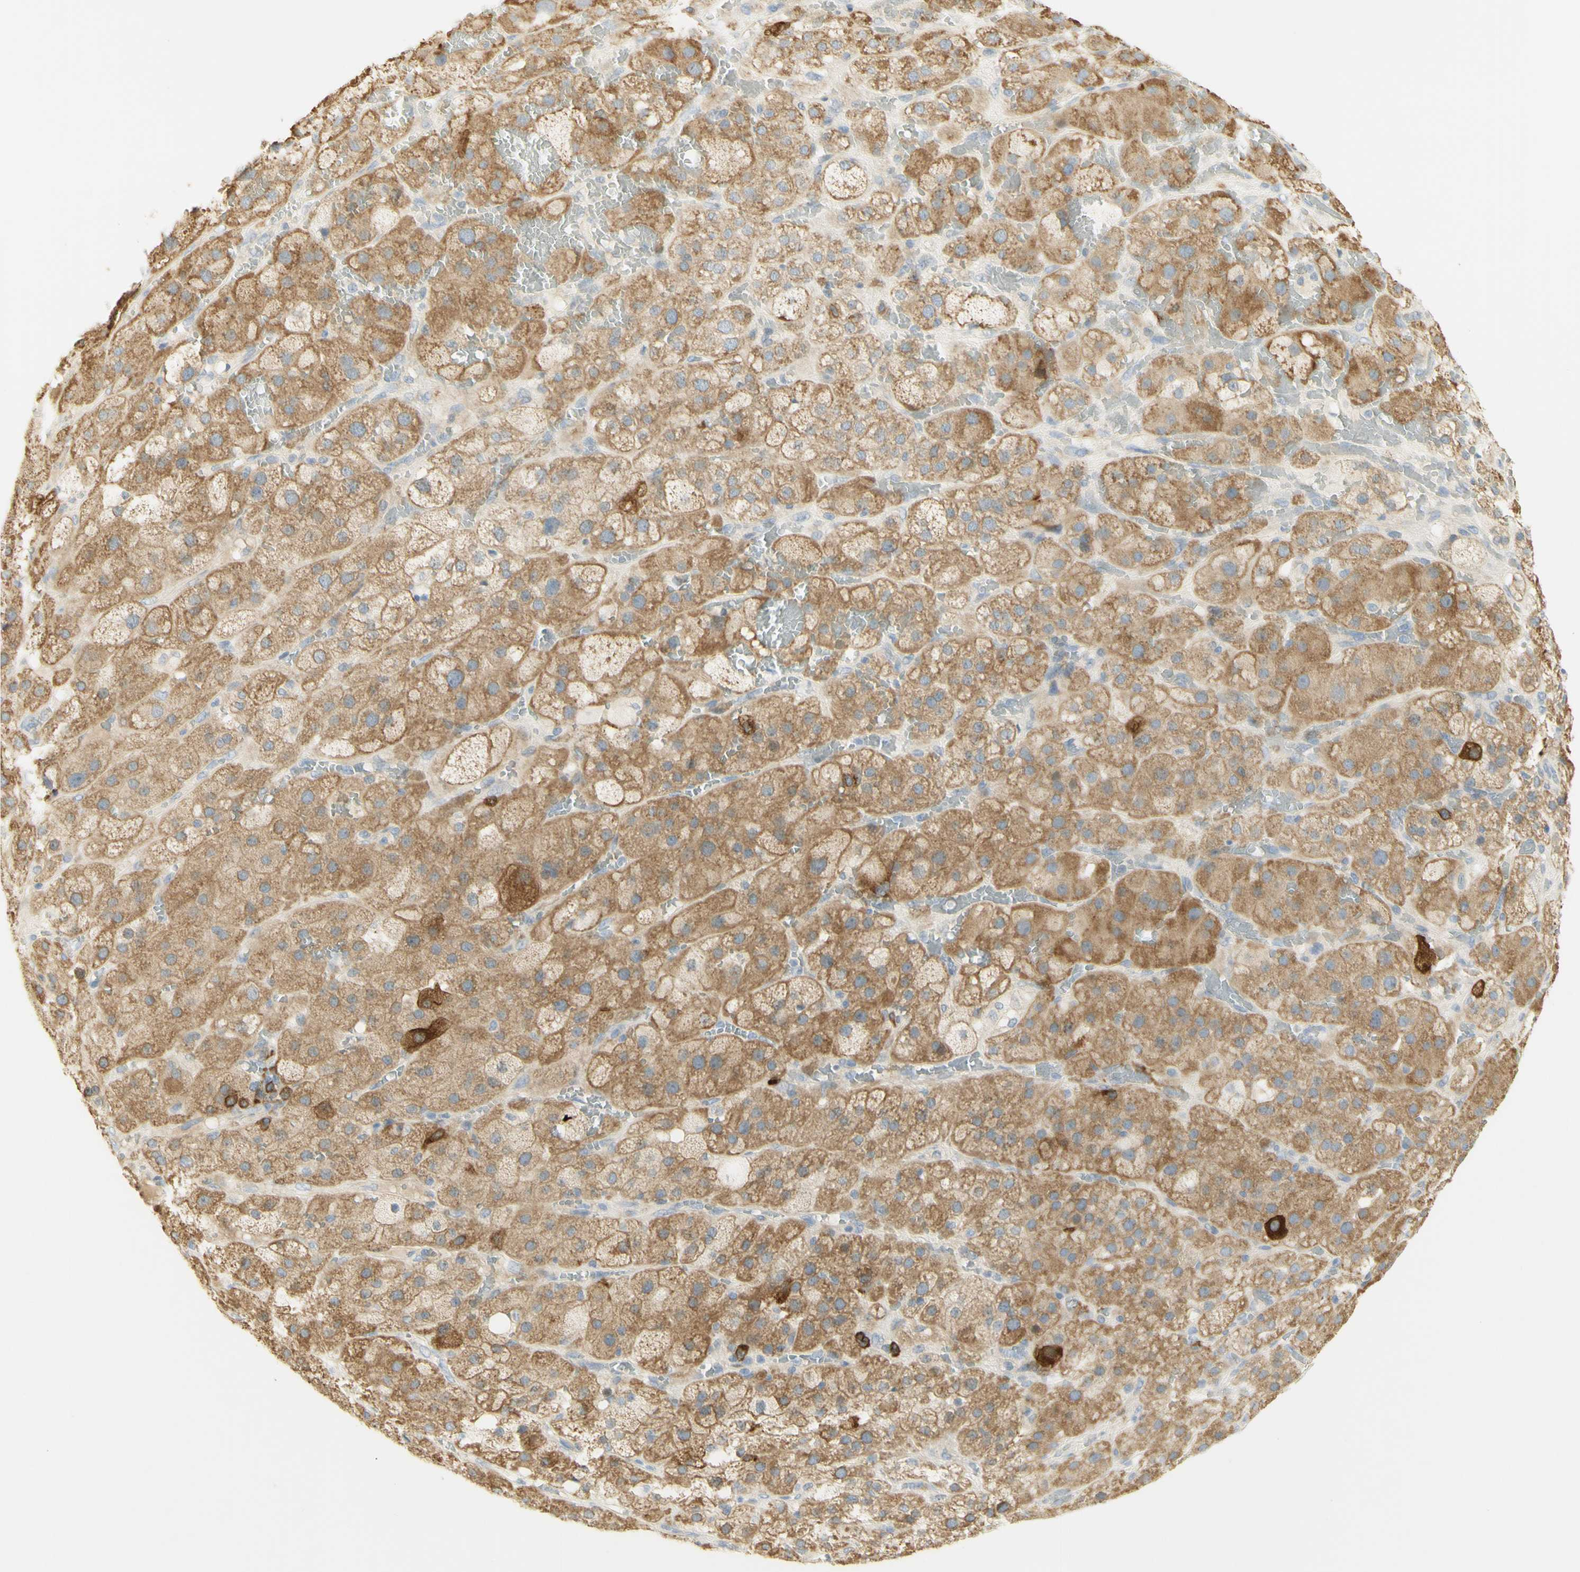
{"staining": {"intensity": "moderate", "quantity": ">75%", "location": "cytoplasmic/membranous"}, "tissue": "adrenal gland", "cell_type": "Glandular cells", "image_type": "normal", "snomed": [{"axis": "morphology", "description": "Normal tissue, NOS"}, {"axis": "topography", "description": "Adrenal gland"}], "caption": "A medium amount of moderate cytoplasmic/membranous expression is appreciated in about >75% of glandular cells in unremarkable adrenal gland.", "gene": "KIF11", "patient": {"sex": "female", "age": 47}}